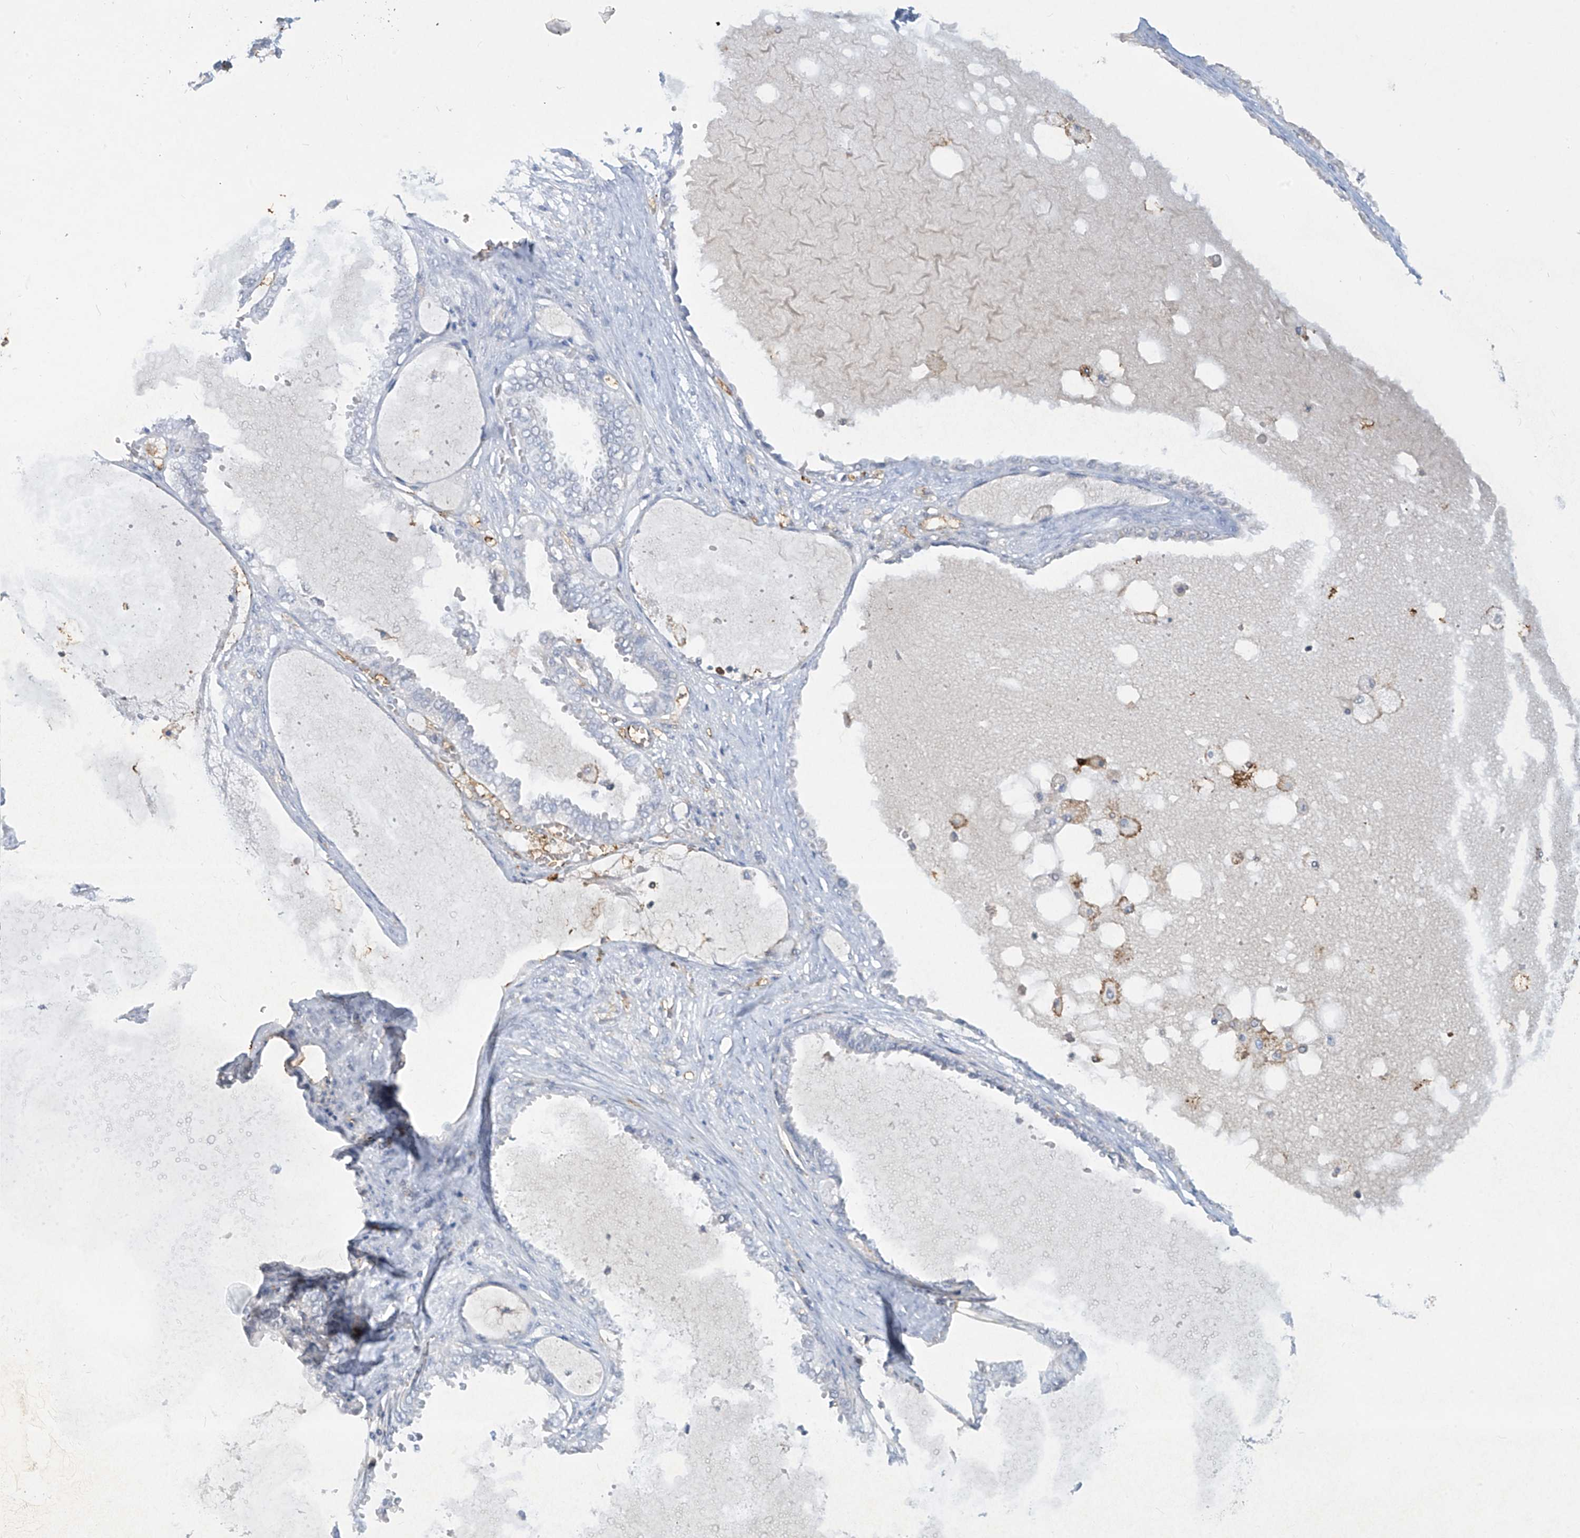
{"staining": {"intensity": "negative", "quantity": "none", "location": "none"}, "tissue": "ovarian cancer", "cell_type": "Tumor cells", "image_type": "cancer", "snomed": [{"axis": "morphology", "description": "Carcinoma, NOS"}, {"axis": "morphology", "description": "Carcinoma, endometroid"}, {"axis": "topography", "description": "Ovary"}], "caption": "Immunohistochemical staining of ovarian cancer (carcinoma) exhibits no significant expression in tumor cells.", "gene": "FCGR3A", "patient": {"sex": "female", "age": 50}}